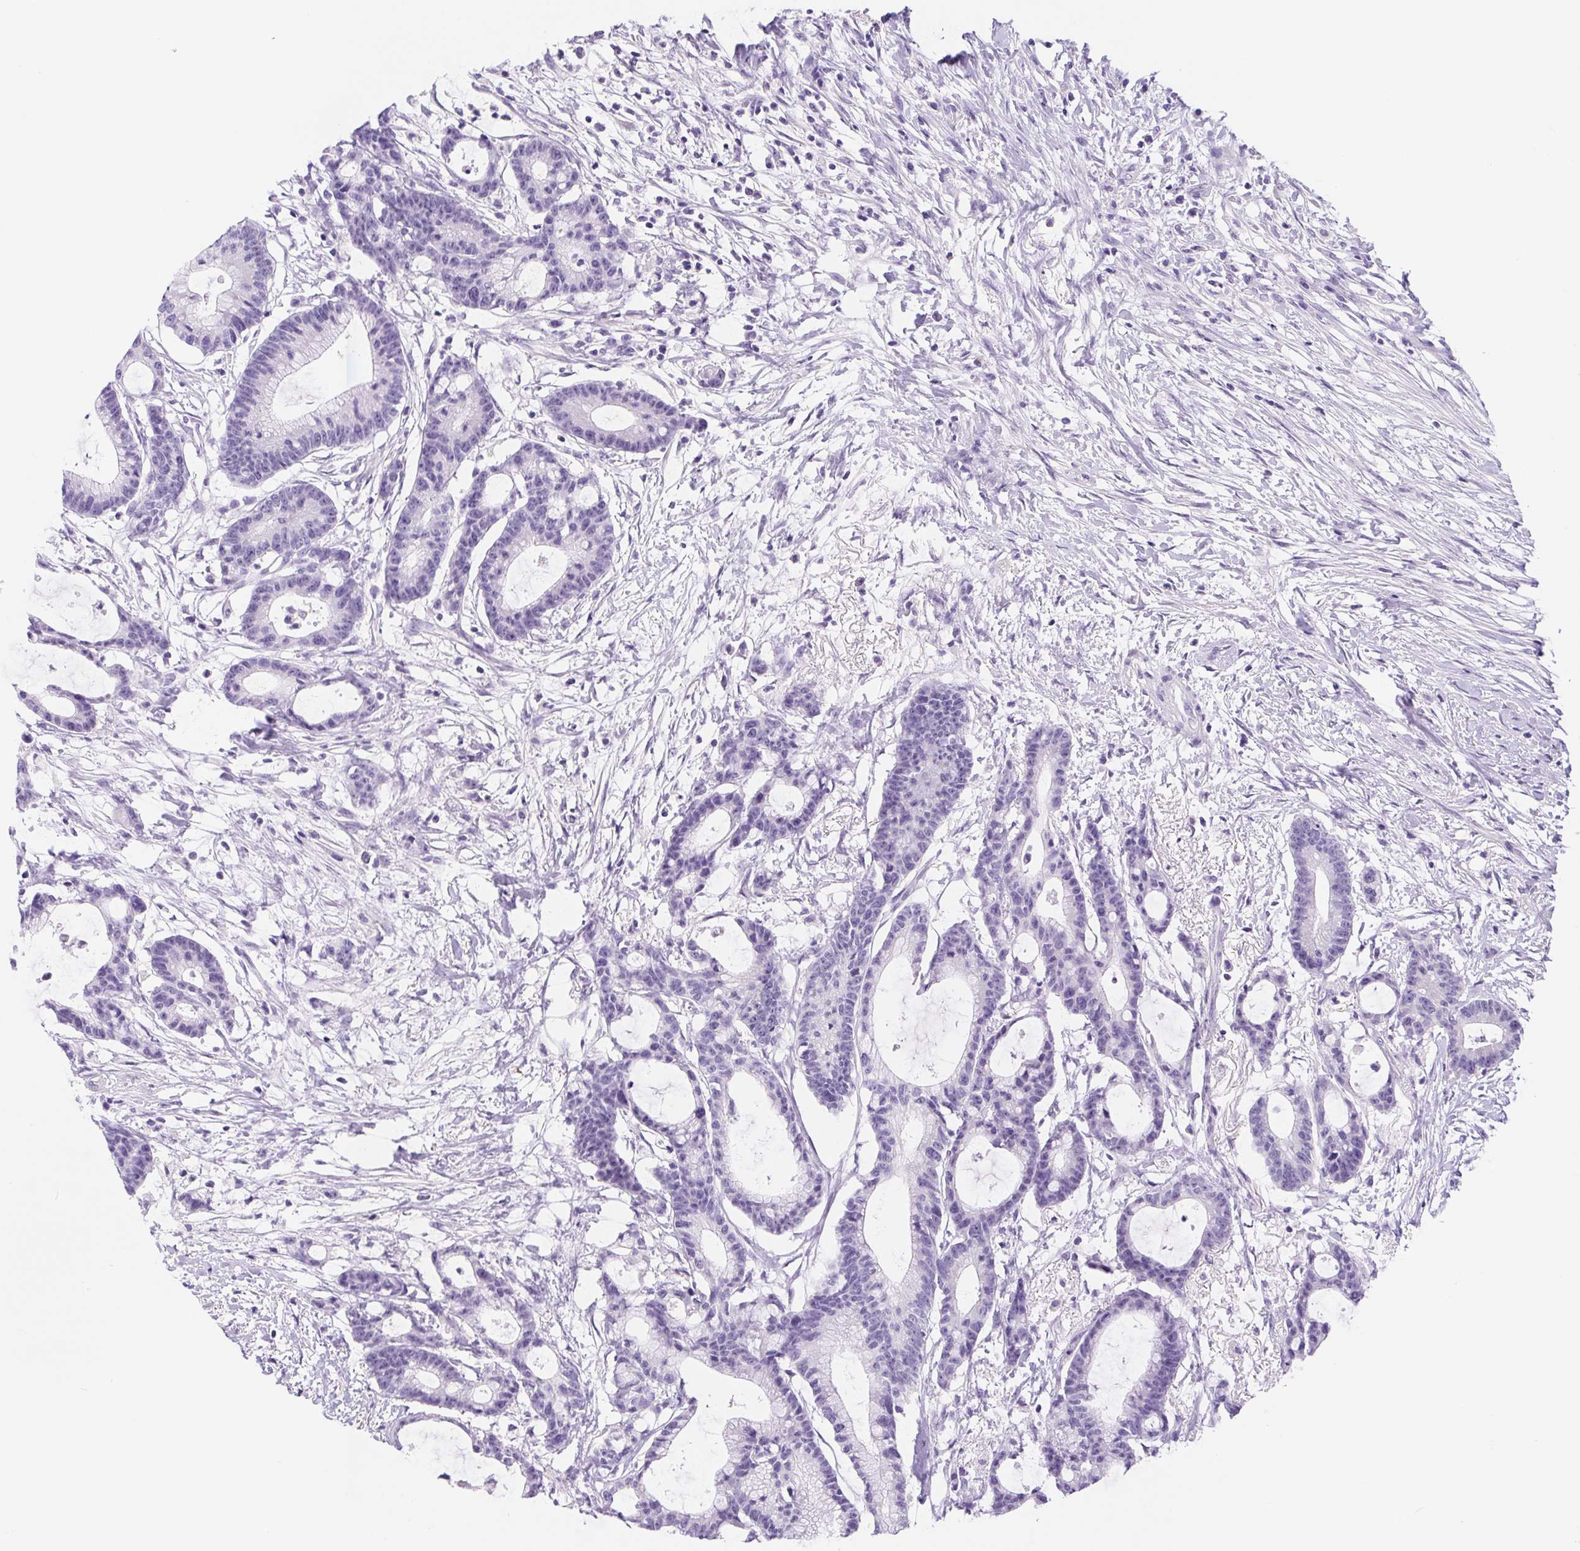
{"staining": {"intensity": "negative", "quantity": "none", "location": "none"}, "tissue": "colorectal cancer", "cell_type": "Tumor cells", "image_type": "cancer", "snomed": [{"axis": "morphology", "description": "Adenocarcinoma, NOS"}, {"axis": "topography", "description": "Colon"}], "caption": "A photomicrograph of colorectal adenocarcinoma stained for a protein demonstrates no brown staining in tumor cells.", "gene": "DYNC2LI1", "patient": {"sex": "female", "age": 78}}